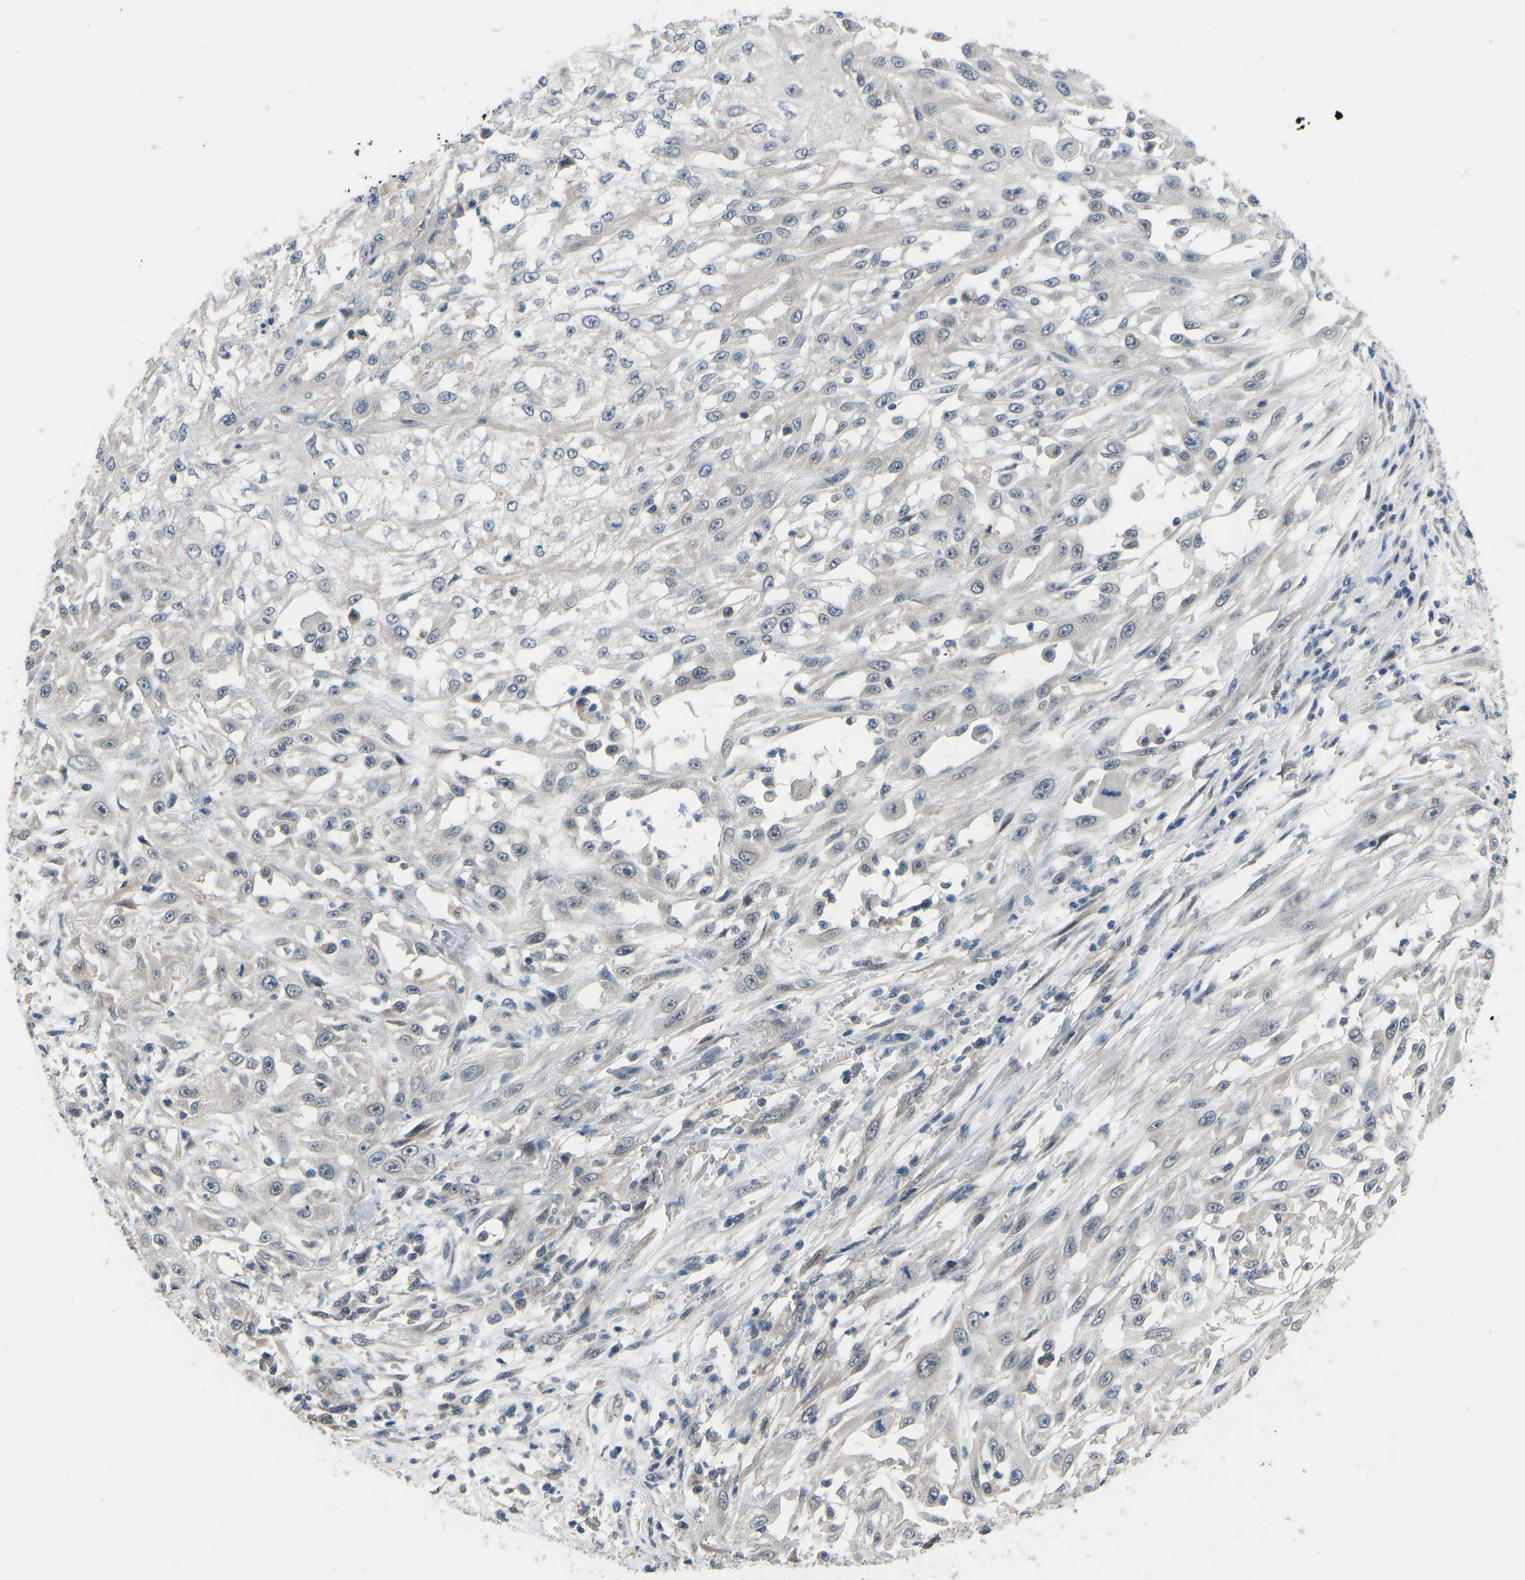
{"staining": {"intensity": "negative", "quantity": "none", "location": "none"}, "tissue": "skin cancer", "cell_type": "Tumor cells", "image_type": "cancer", "snomed": [{"axis": "morphology", "description": "Squamous cell carcinoma, NOS"}, {"axis": "morphology", "description": "Squamous cell carcinoma, metastatic, NOS"}, {"axis": "topography", "description": "Skin"}, {"axis": "topography", "description": "Lymph node"}], "caption": "High power microscopy image of an IHC image of metastatic squamous cell carcinoma (skin), revealing no significant positivity in tumor cells.", "gene": "CDK2AP1", "patient": {"sex": "male", "age": 75}}